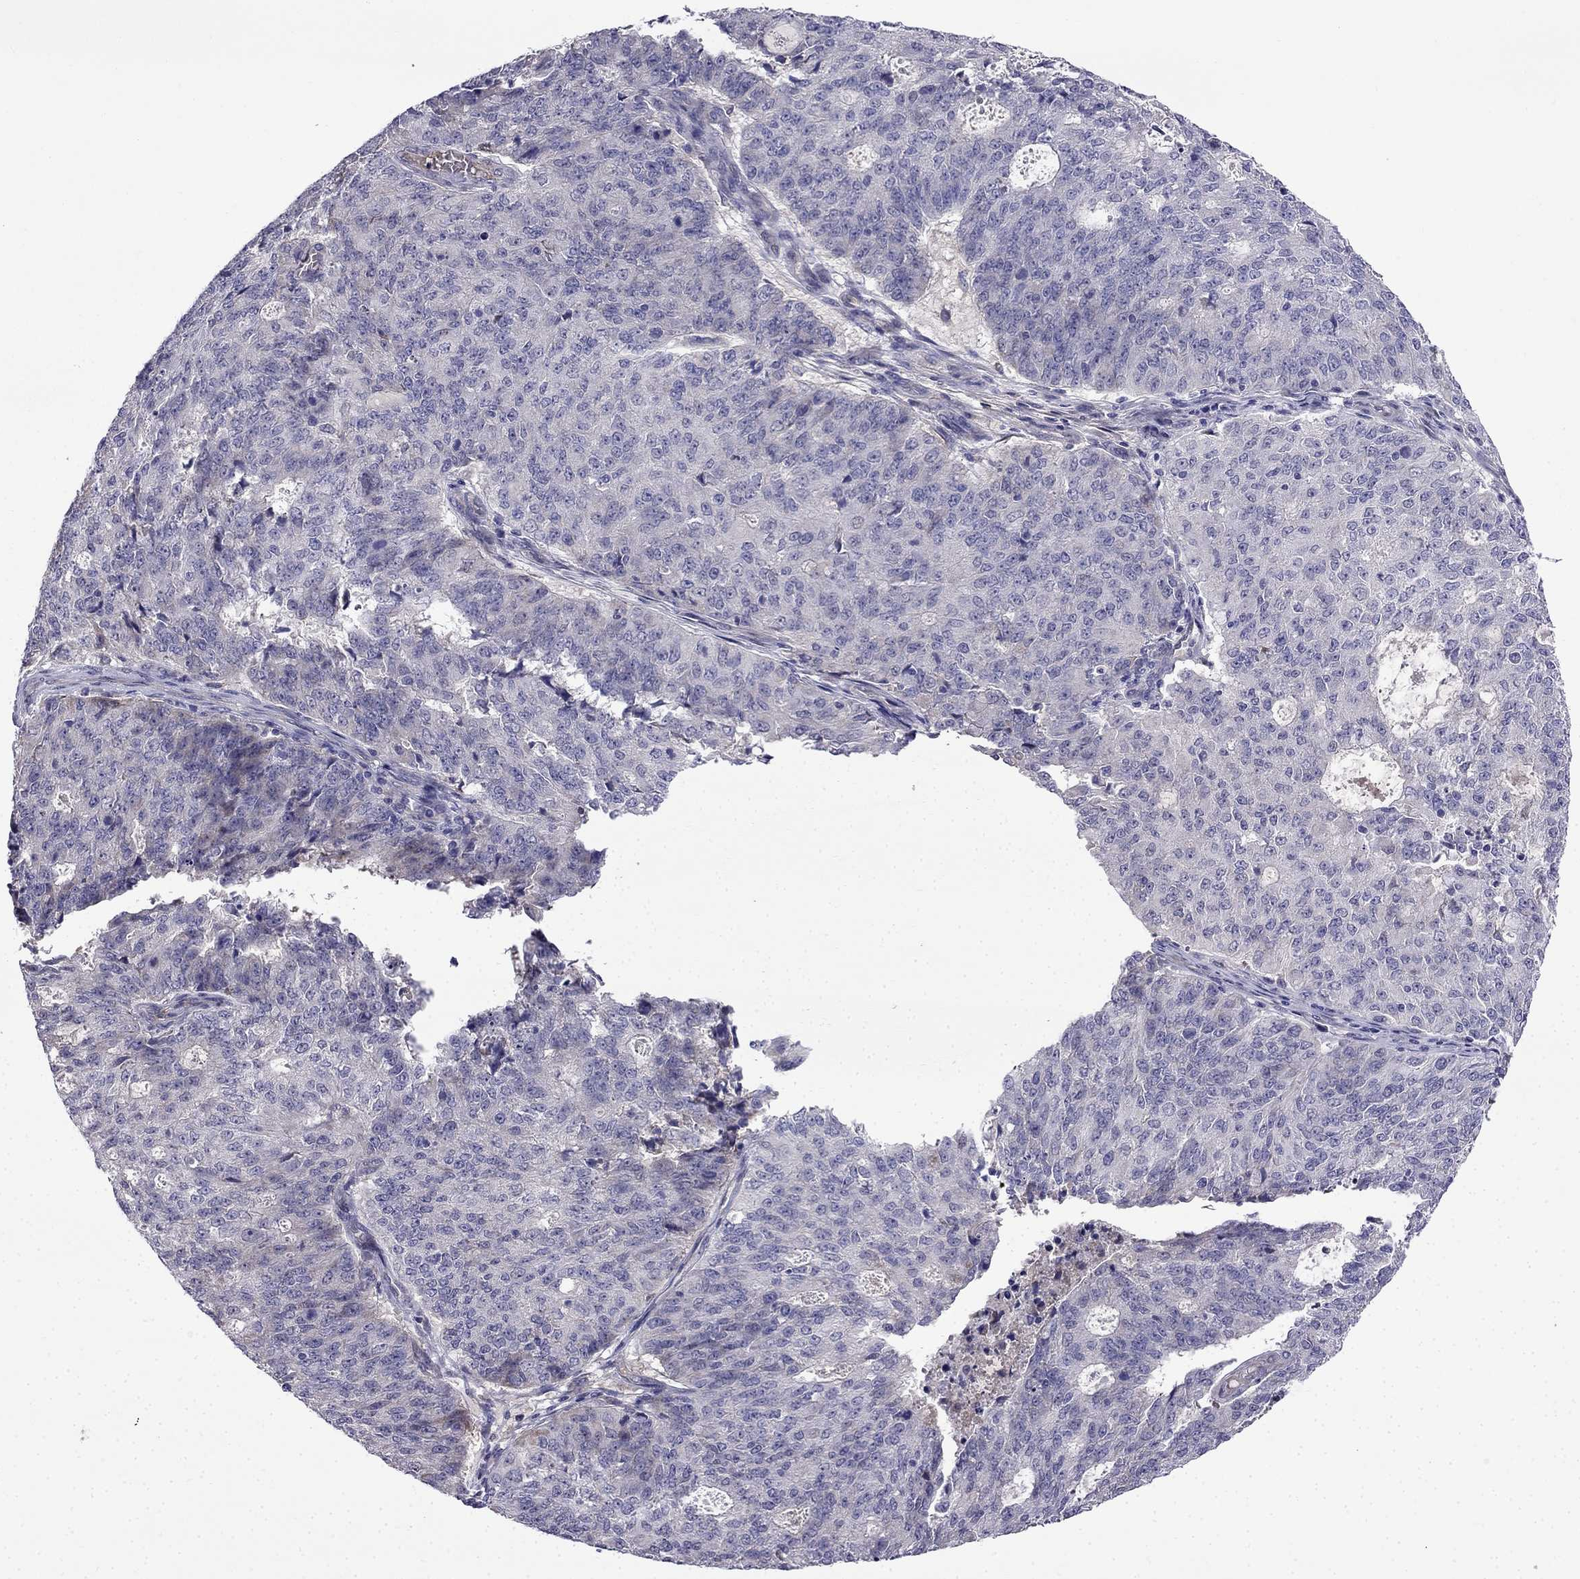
{"staining": {"intensity": "negative", "quantity": "none", "location": "none"}, "tissue": "endometrial cancer", "cell_type": "Tumor cells", "image_type": "cancer", "snomed": [{"axis": "morphology", "description": "Adenocarcinoma, NOS"}, {"axis": "topography", "description": "Endometrium"}], "caption": "Immunohistochemical staining of adenocarcinoma (endometrial) reveals no significant staining in tumor cells.", "gene": "PI16", "patient": {"sex": "female", "age": 82}}